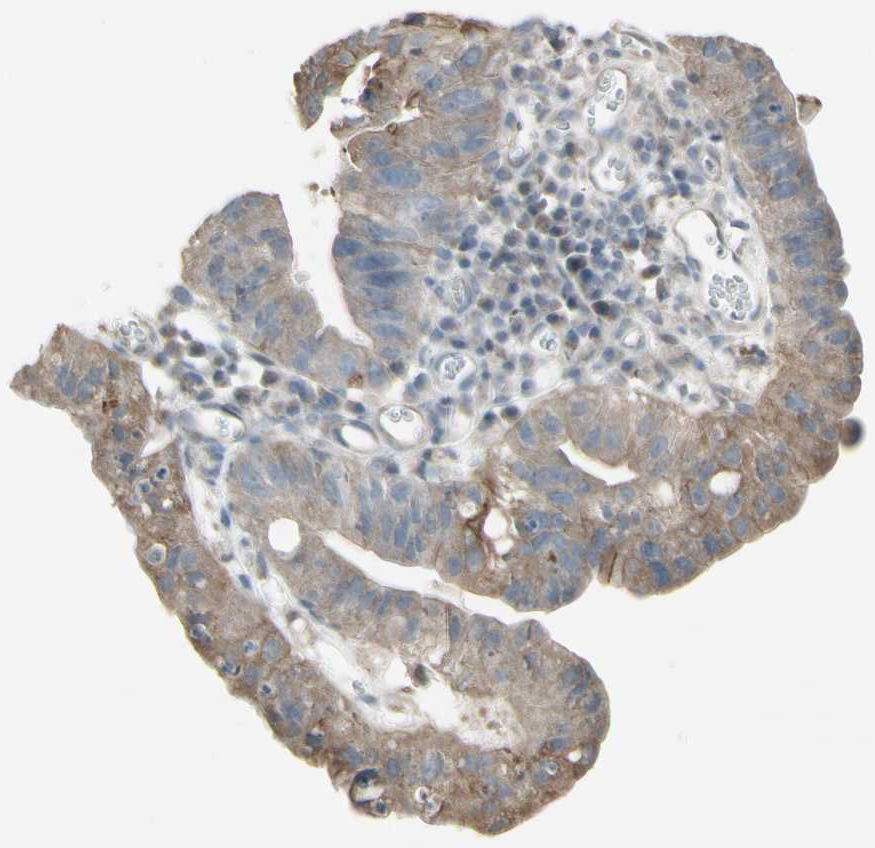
{"staining": {"intensity": "moderate", "quantity": ">75%", "location": "cytoplasmic/membranous"}, "tissue": "stomach cancer", "cell_type": "Tumor cells", "image_type": "cancer", "snomed": [{"axis": "morphology", "description": "Adenocarcinoma, NOS"}, {"axis": "topography", "description": "Stomach"}], "caption": "Immunohistochemistry of human stomach cancer displays medium levels of moderate cytoplasmic/membranous positivity in about >75% of tumor cells. The staining was performed using DAB (3,3'-diaminobenzidine), with brown indicating positive protein expression. Nuclei are stained blue with hematoxylin.", "gene": "FXYD3", "patient": {"sex": "male", "age": 59}}